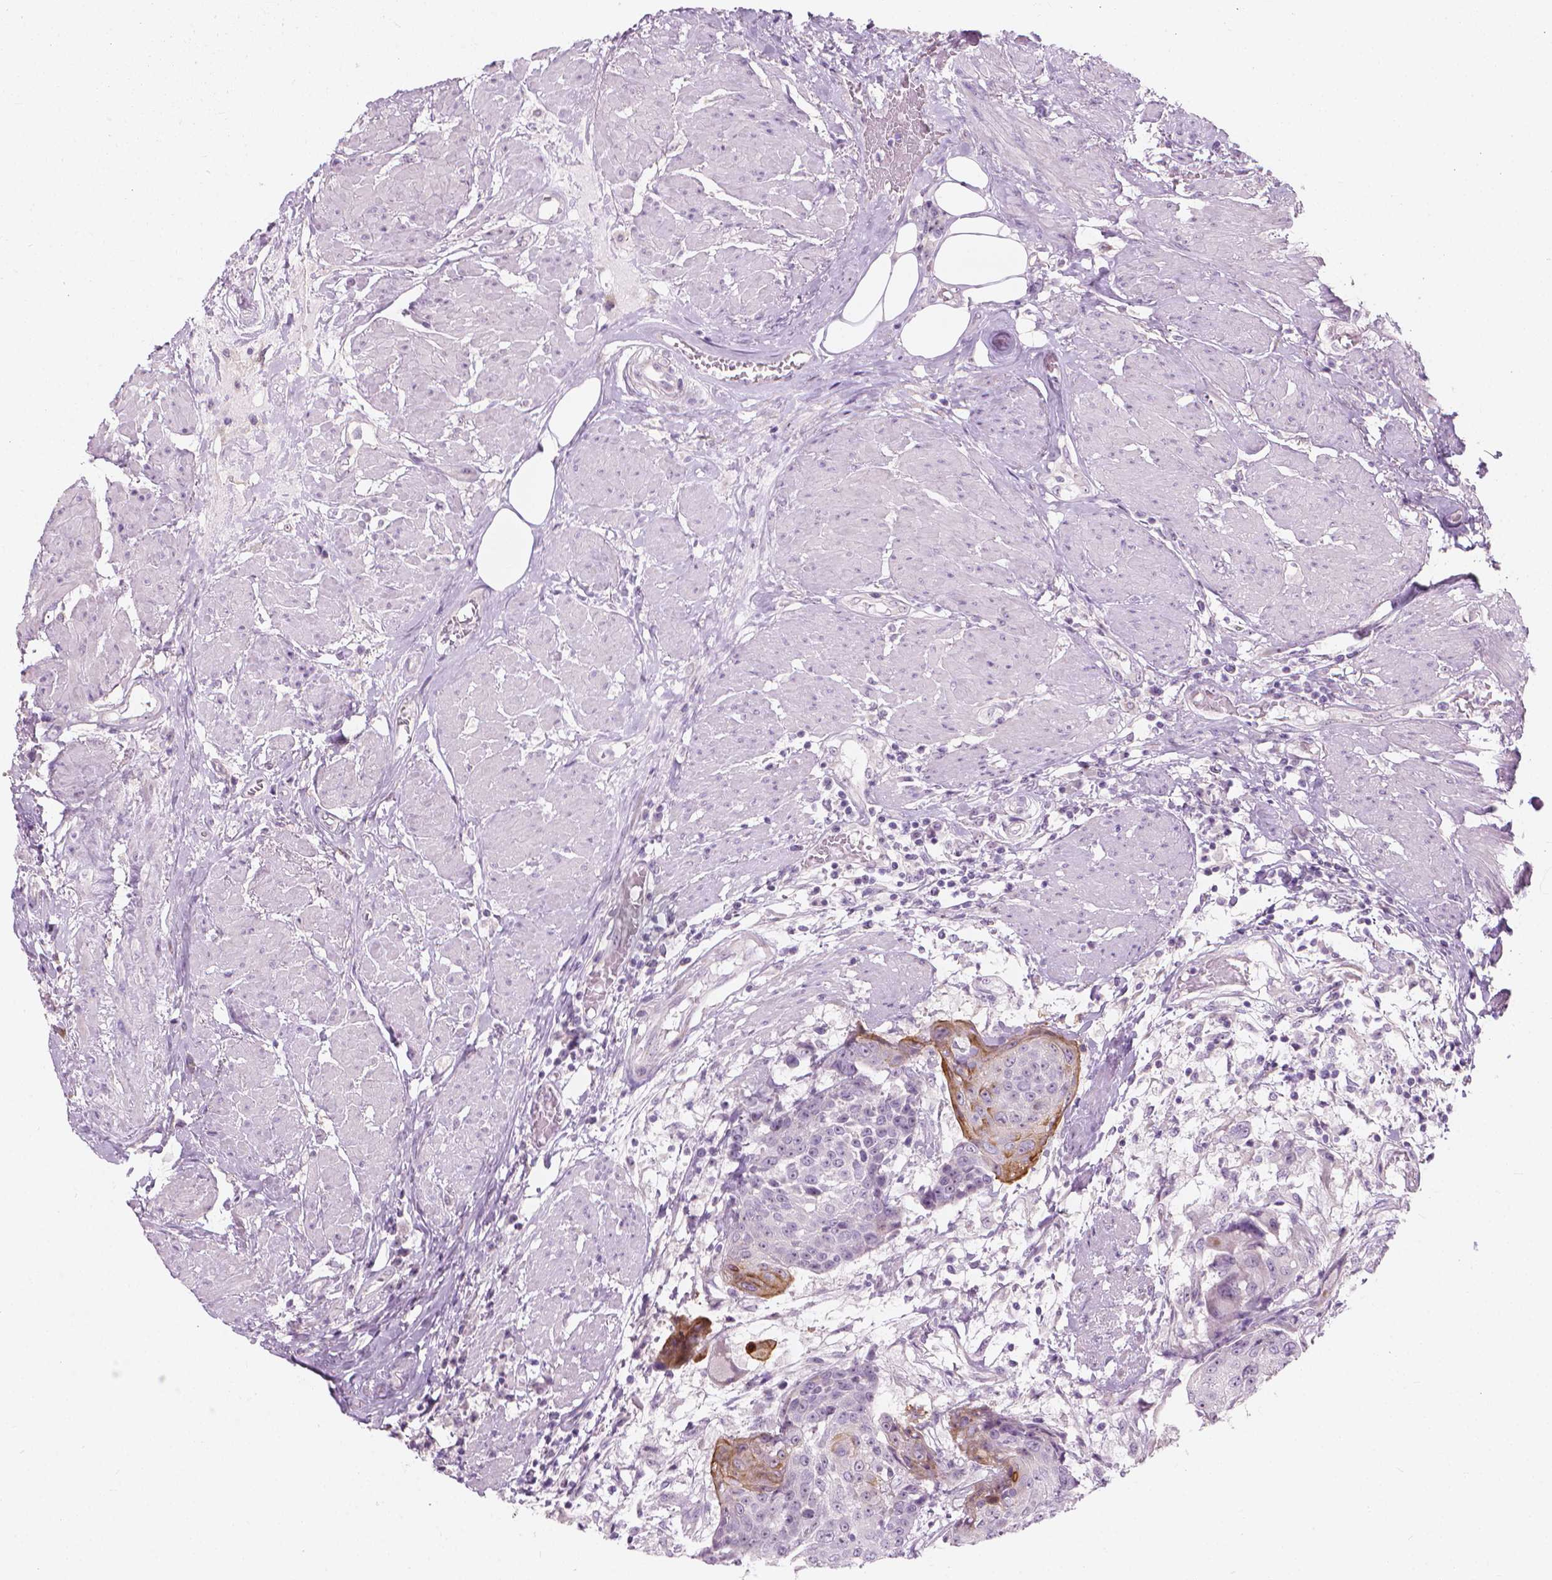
{"staining": {"intensity": "moderate", "quantity": "<25%", "location": "cytoplasmic/membranous"}, "tissue": "urothelial cancer", "cell_type": "Tumor cells", "image_type": "cancer", "snomed": [{"axis": "morphology", "description": "Urothelial carcinoma, High grade"}, {"axis": "topography", "description": "Urinary bladder"}], "caption": "IHC of human urothelial carcinoma (high-grade) shows low levels of moderate cytoplasmic/membranous positivity in approximately <25% of tumor cells.", "gene": "GPRC5A", "patient": {"sex": "female", "age": 63}}